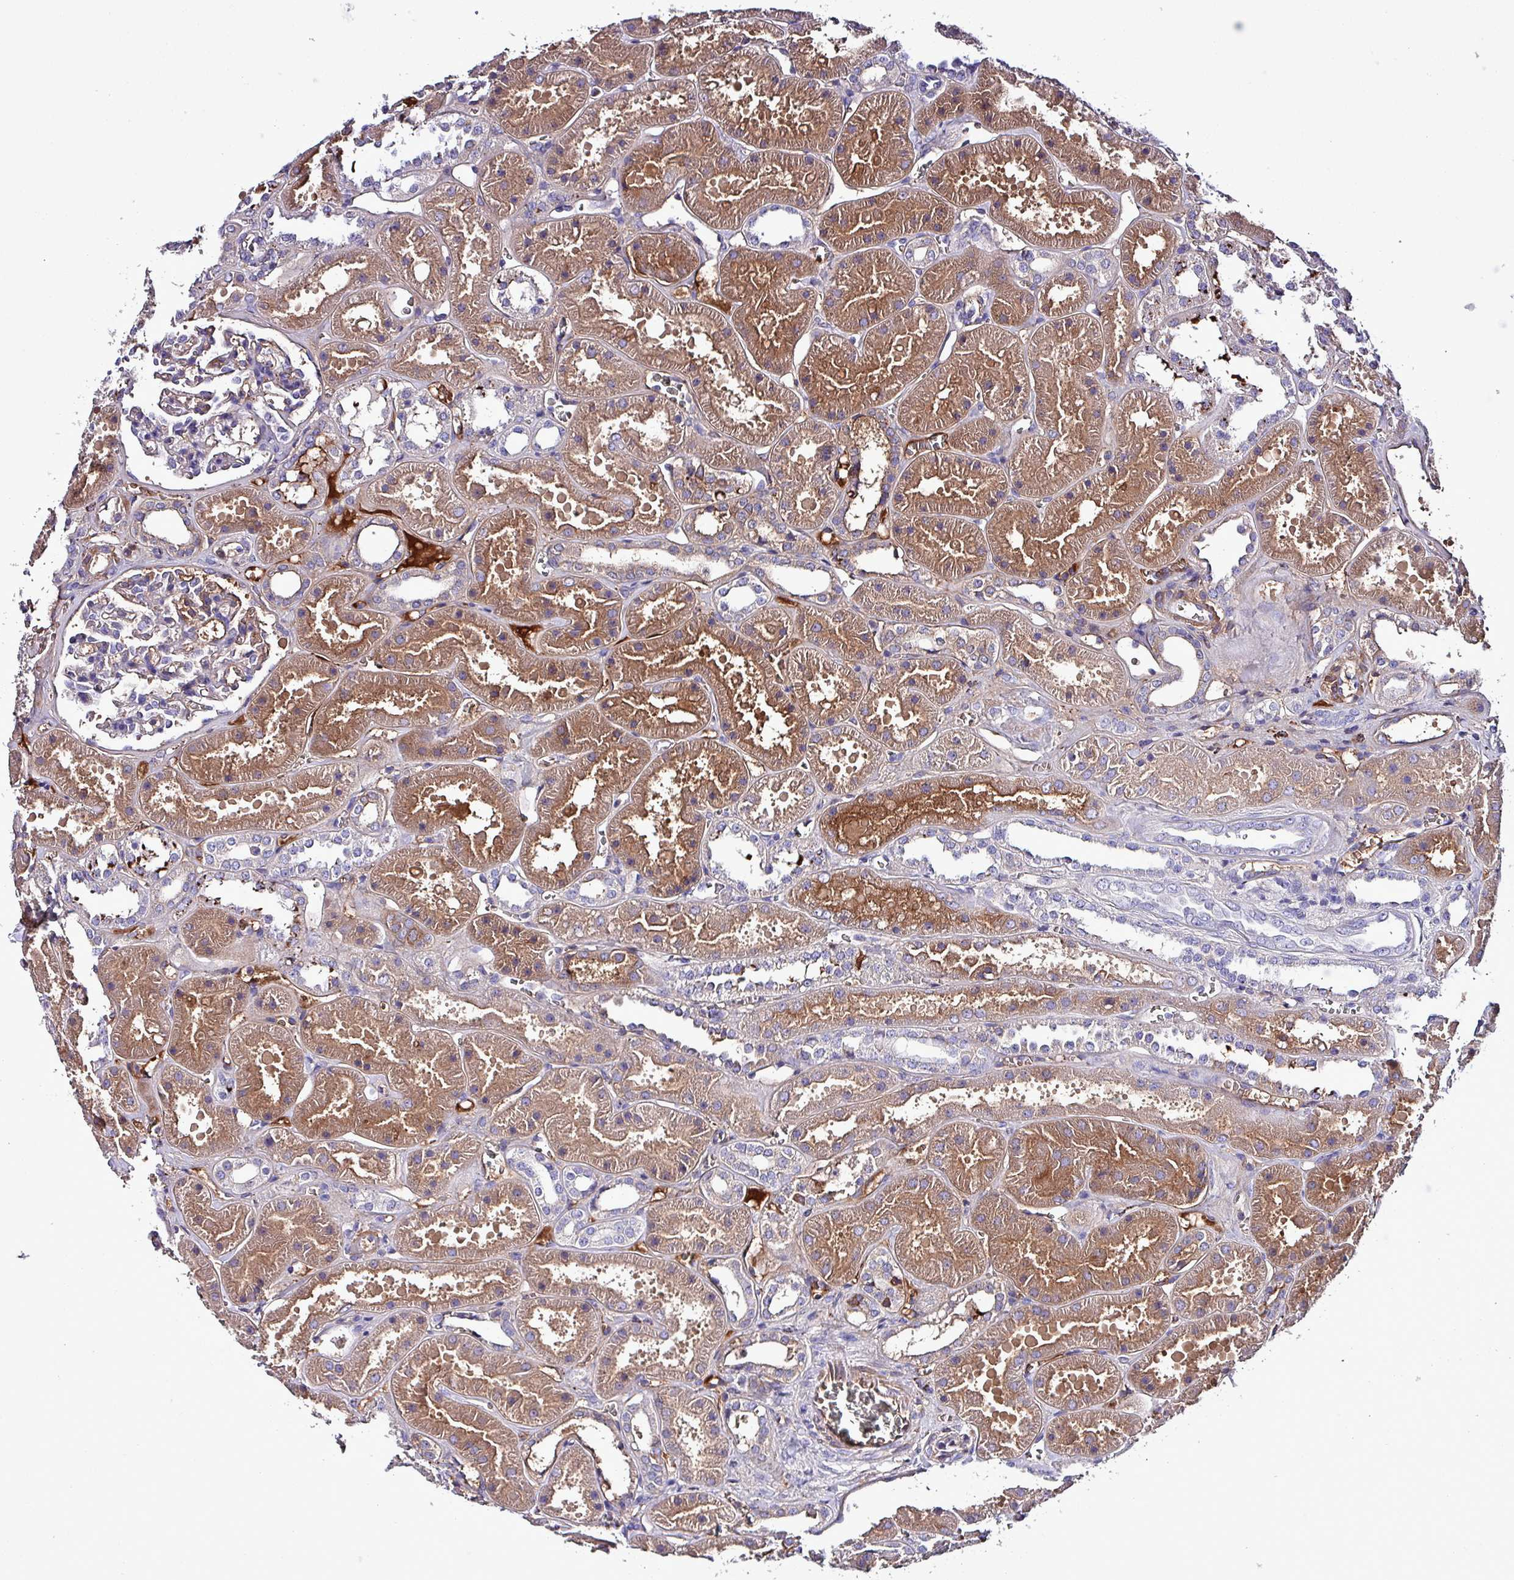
{"staining": {"intensity": "negative", "quantity": "none", "location": "none"}, "tissue": "kidney", "cell_type": "Cells in glomeruli", "image_type": "normal", "snomed": [{"axis": "morphology", "description": "Normal tissue, NOS"}, {"axis": "topography", "description": "Kidney"}], "caption": "Immunohistochemistry (IHC) micrograph of normal kidney stained for a protein (brown), which reveals no positivity in cells in glomeruli.", "gene": "HPR", "patient": {"sex": "female", "age": 41}}